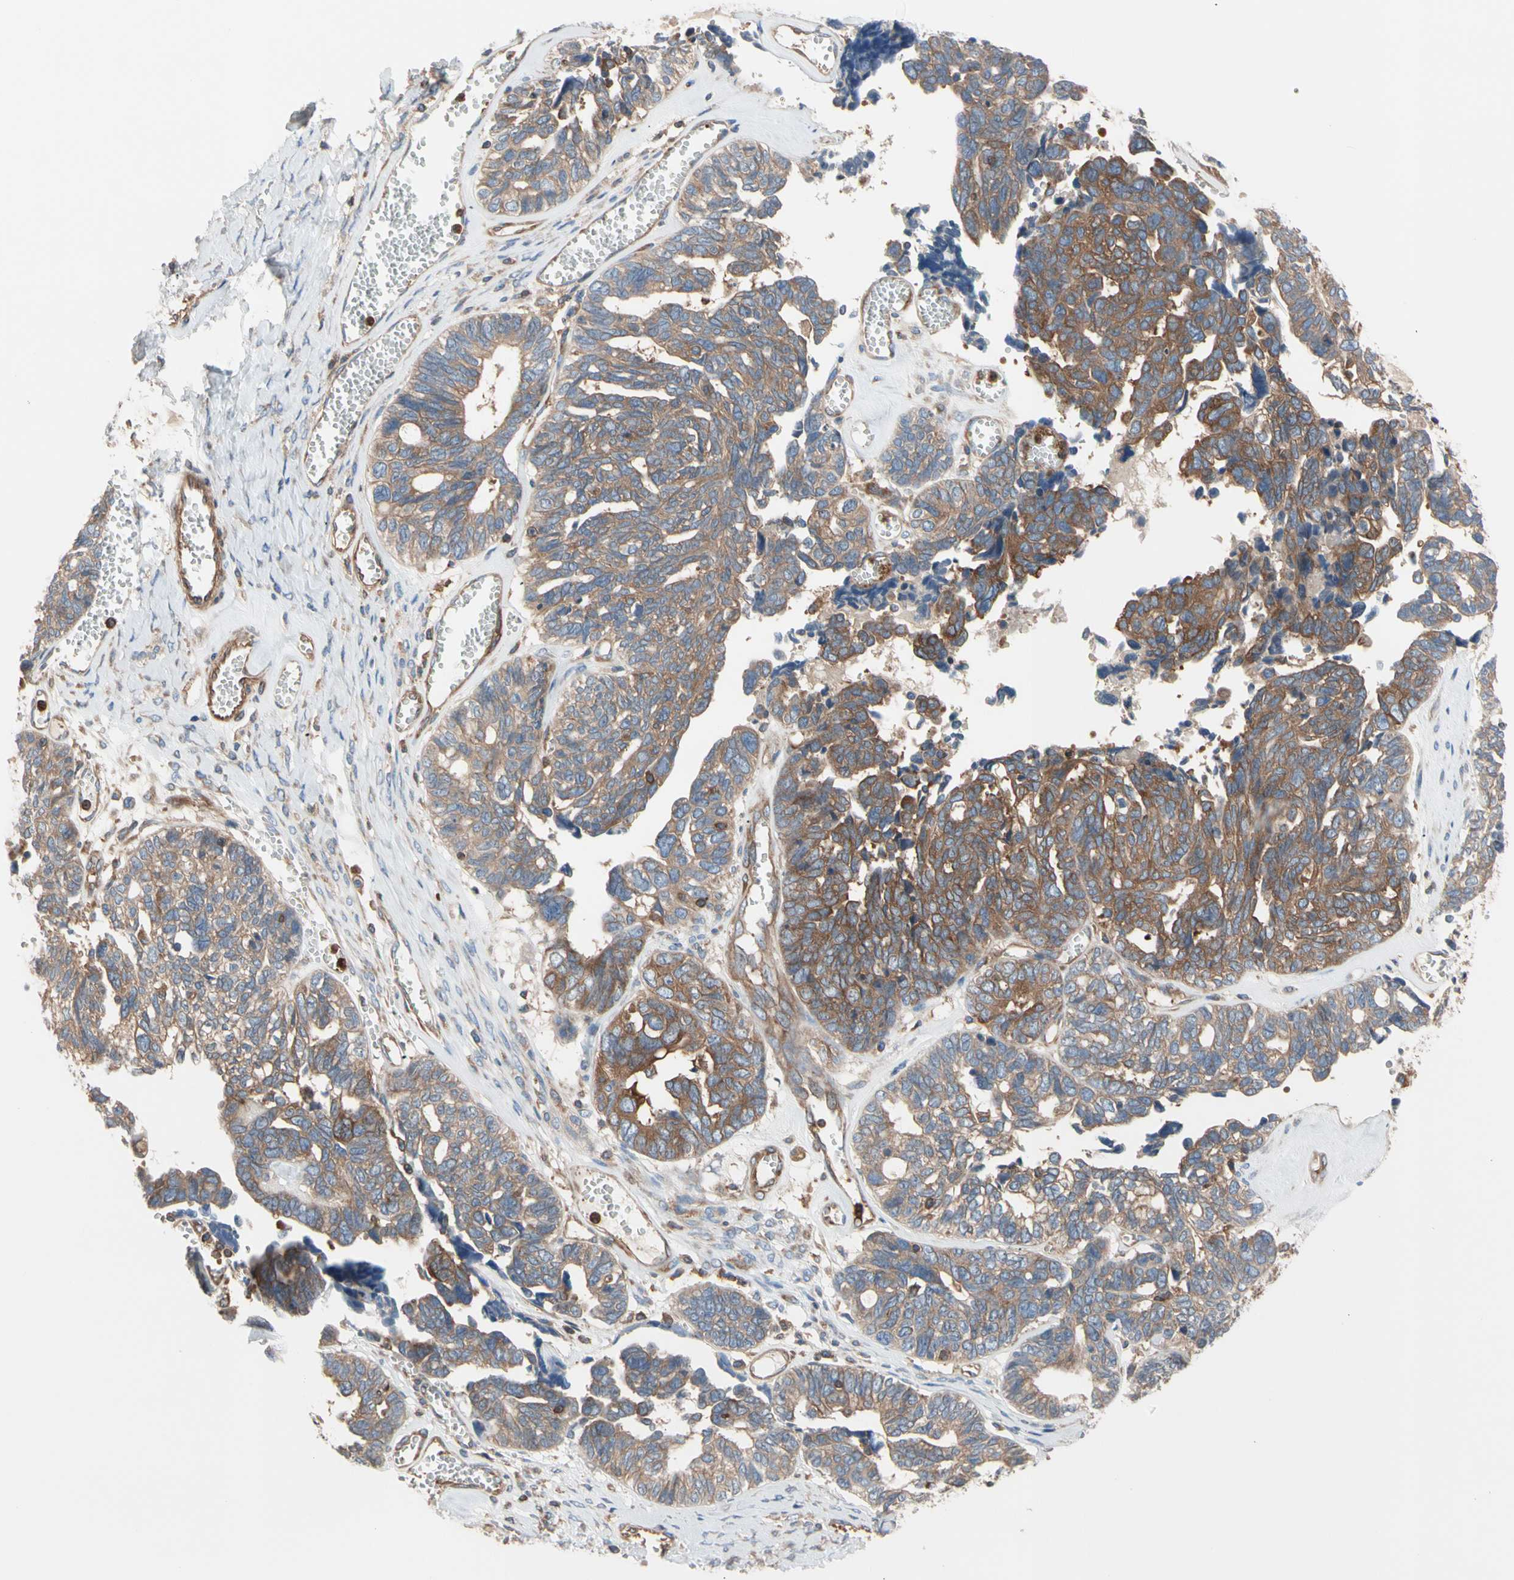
{"staining": {"intensity": "moderate", "quantity": ">75%", "location": "cytoplasmic/membranous"}, "tissue": "ovarian cancer", "cell_type": "Tumor cells", "image_type": "cancer", "snomed": [{"axis": "morphology", "description": "Cystadenocarcinoma, serous, NOS"}, {"axis": "topography", "description": "Ovary"}], "caption": "Immunohistochemical staining of ovarian cancer (serous cystadenocarcinoma) demonstrates moderate cytoplasmic/membranous protein positivity in approximately >75% of tumor cells.", "gene": "ROCK1", "patient": {"sex": "female", "age": 79}}